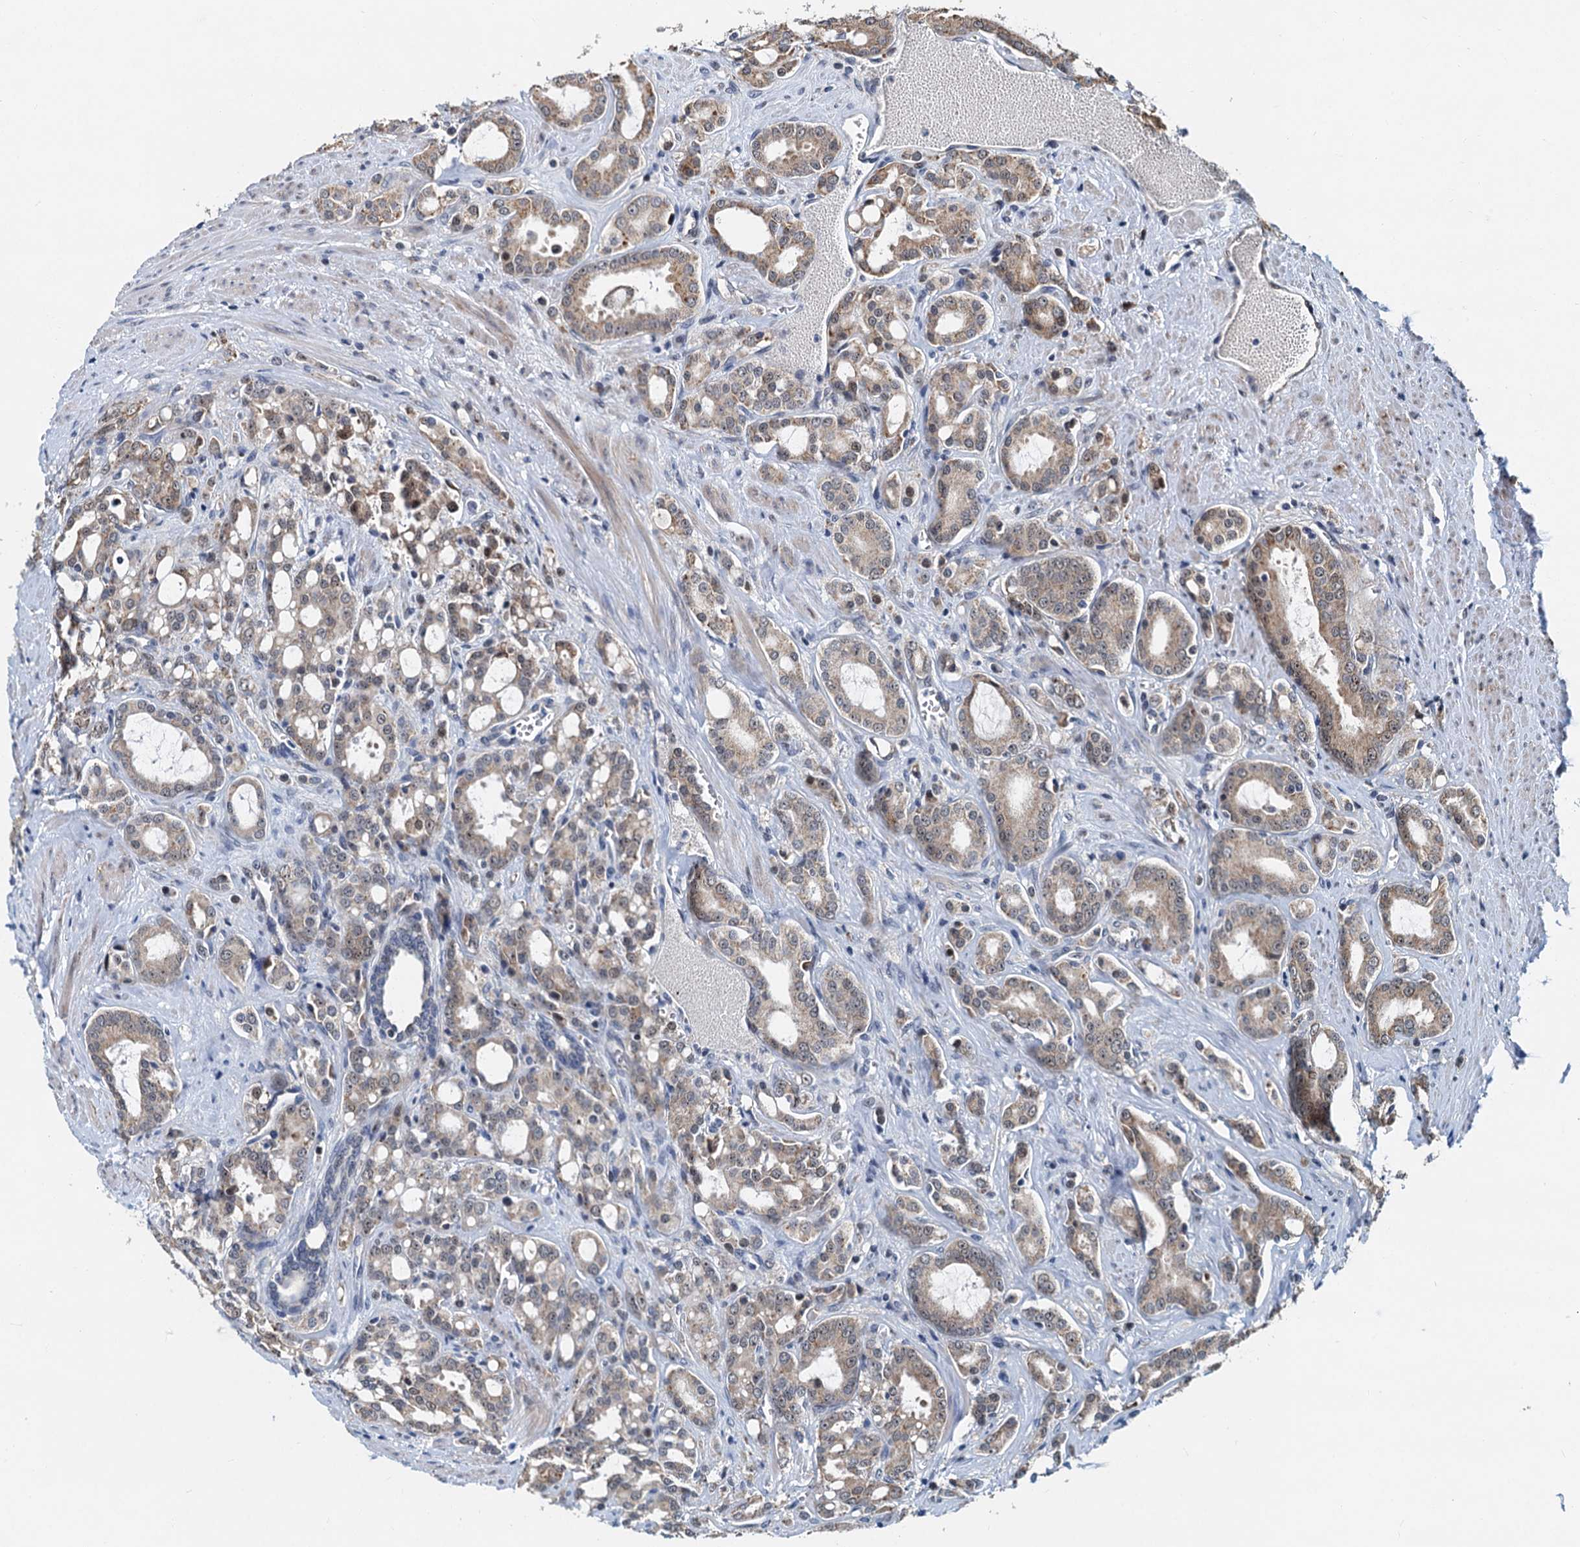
{"staining": {"intensity": "weak", "quantity": ">75%", "location": "cytoplasmic/membranous"}, "tissue": "prostate cancer", "cell_type": "Tumor cells", "image_type": "cancer", "snomed": [{"axis": "morphology", "description": "Adenocarcinoma, High grade"}, {"axis": "topography", "description": "Prostate"}], "caption": "Adenocarcinoma (high-grade) (prostate) stained for a protein (brown) reveals weak cytoplasmic/membranous positive positivity in approximately >75% of tumor cells.", "gene": "DNAJC21", "patient": {"sex": "male", "age": 72}}